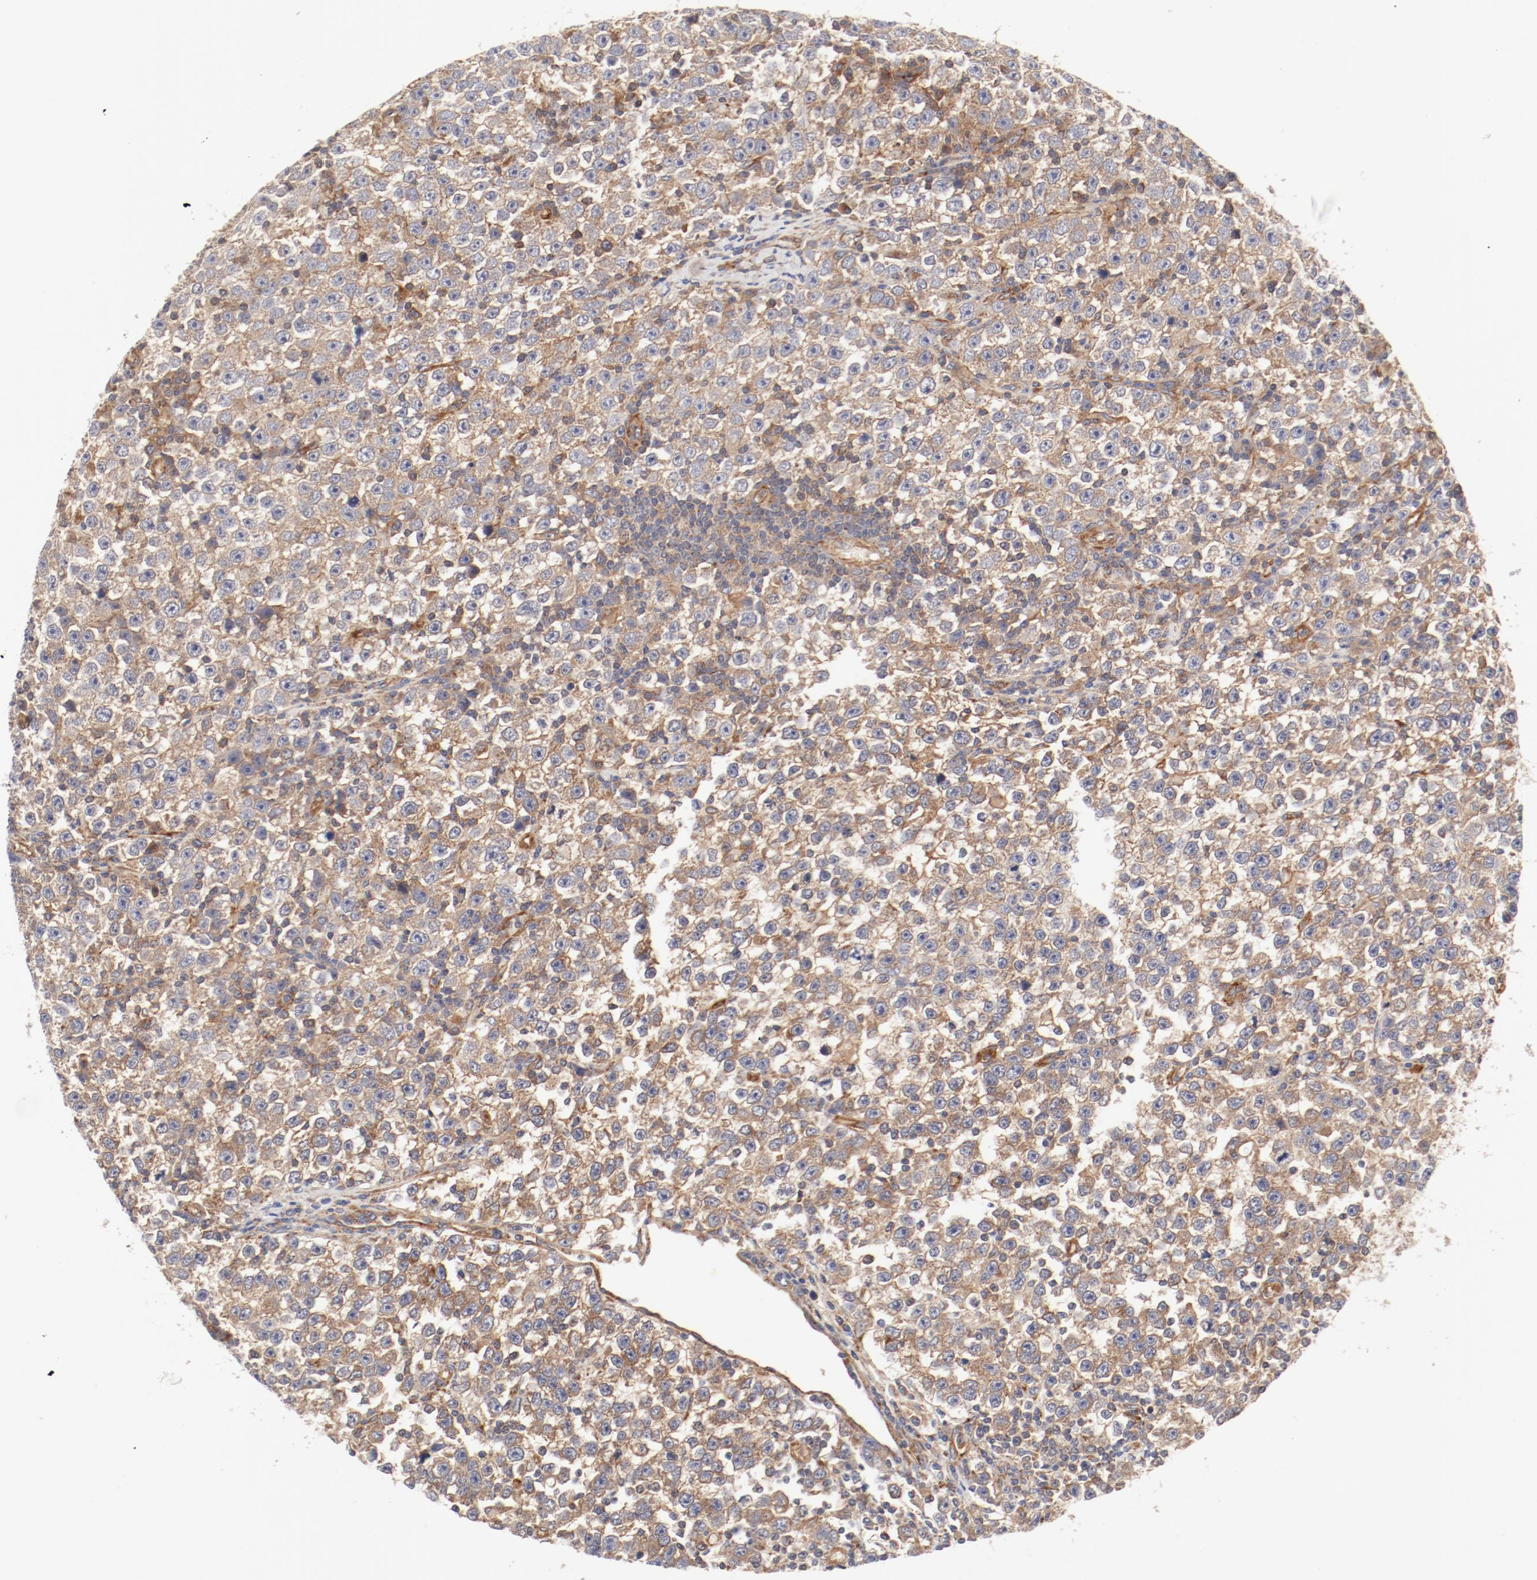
{"staining": {"intensity": "moderate", "quantity": ">75%", "location": "cytoplasmic/membranous"}, "tissue": "testis cancer", "cell_type": "Tumor cells", "image_type": "cancer", "snomed": [{"axis": "morphology", "description": "Seminoma, NOS"}, {"axis": "topography", "description": "Testis"}], "caption": "Testis seminoma was stained to show a protein in brown. There is medium levels of moderate cytoplasmic/membranous staining in approximately >75% of tumor cells.", "gene": "AP2A1", "patient": {"sex": "male", "age": 43}}